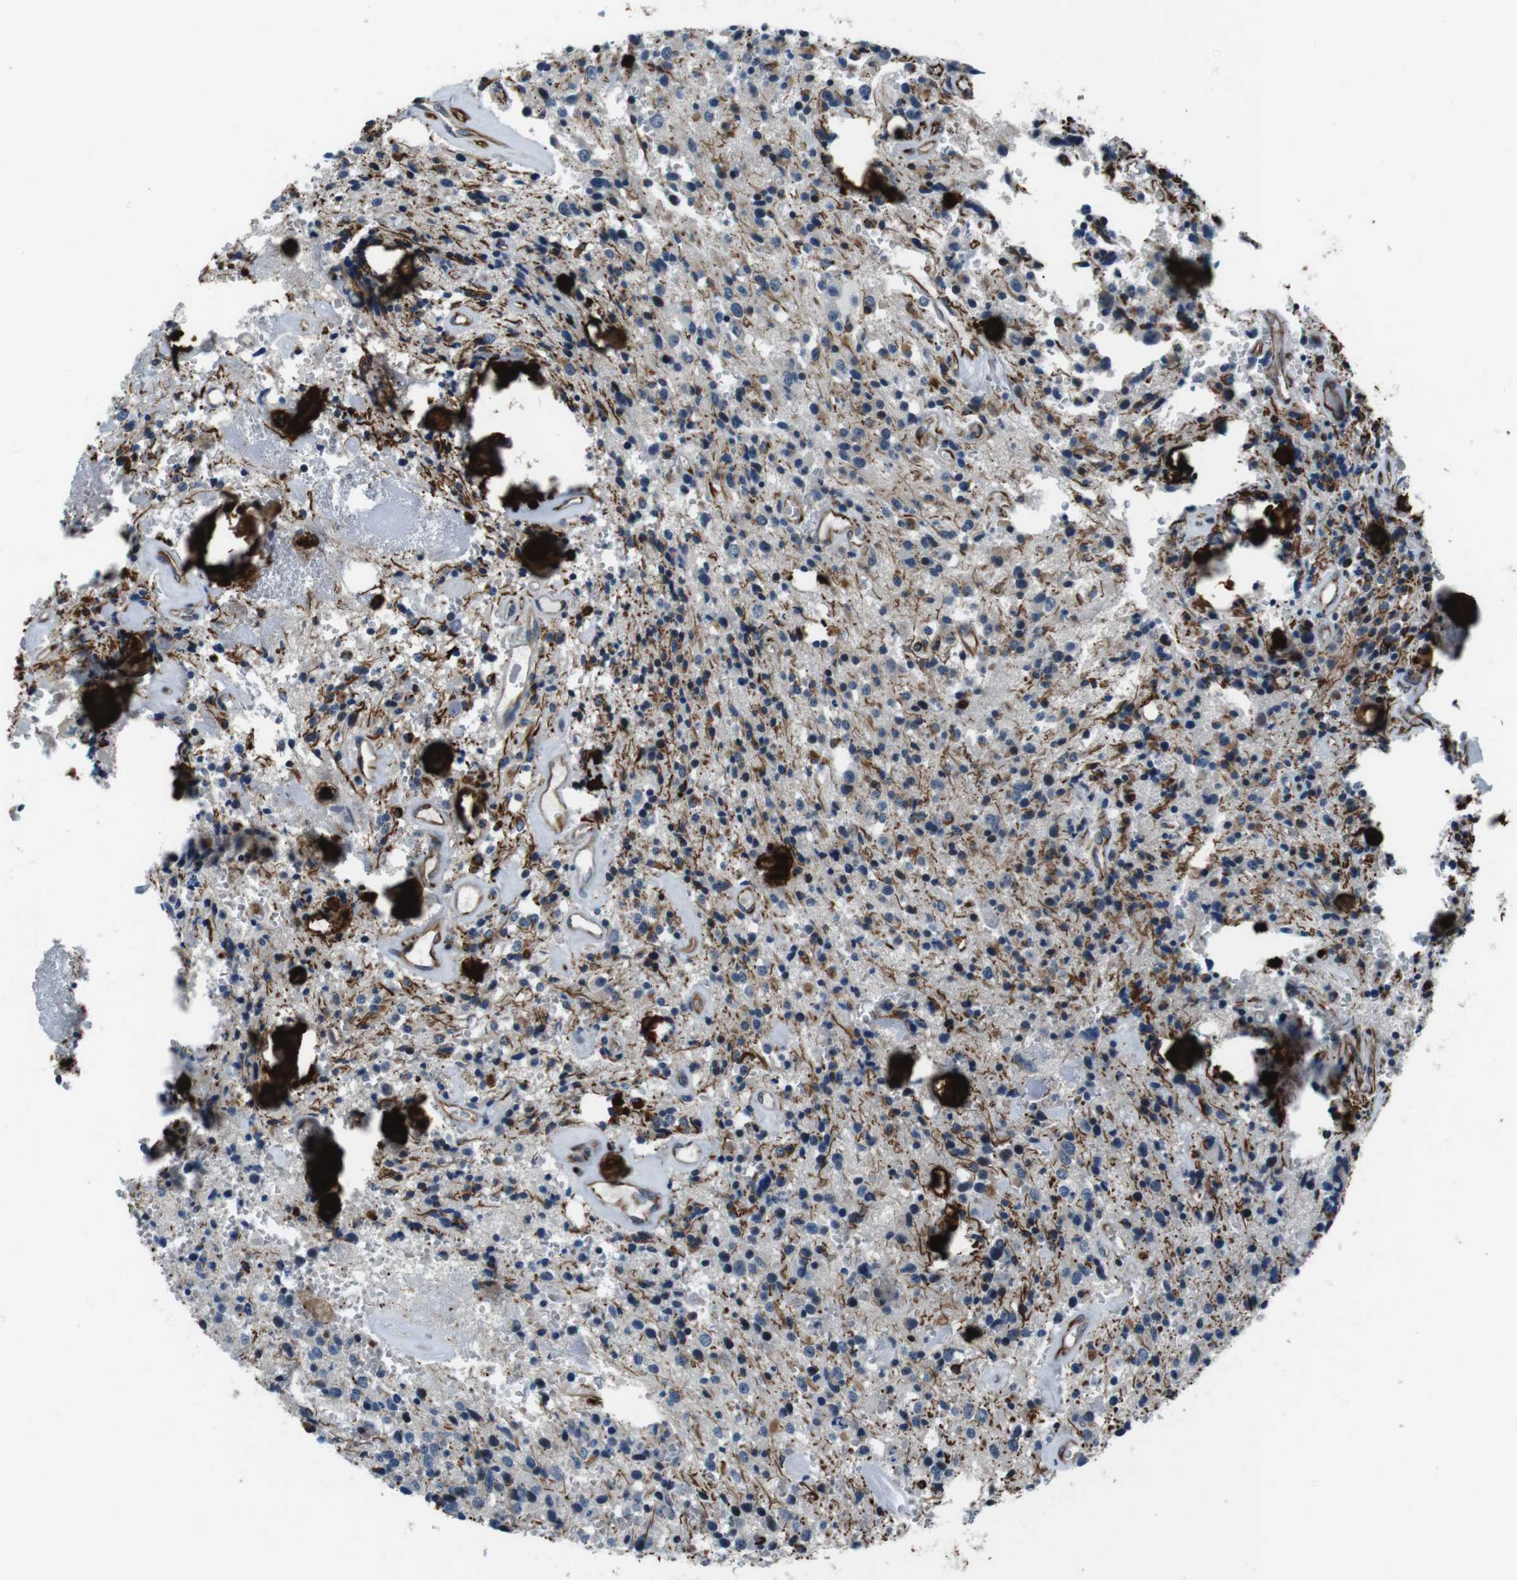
{"staining": {"intensity": "negative", "quantity": "none", "location": "none"}, "tissue": "glioma", "cell_type": "Tumor cells", "image_type": "cancer", "snomed": [{"axis": "morphology", "description": "Glioma, malignant, Low grade"}, {"axis": "topography", "description": "Brain"}], "caption": "DAB immunohistochemical staining of malignant glioma (low-grade) demonstrates no significant positivity in tumor cells. (DAB (3,3'-diaminobenzidine) immunohistochemistry (IHC), high magnification).", "gene": "LRRC49", "patient": {"sex": "male", "age": 58}}